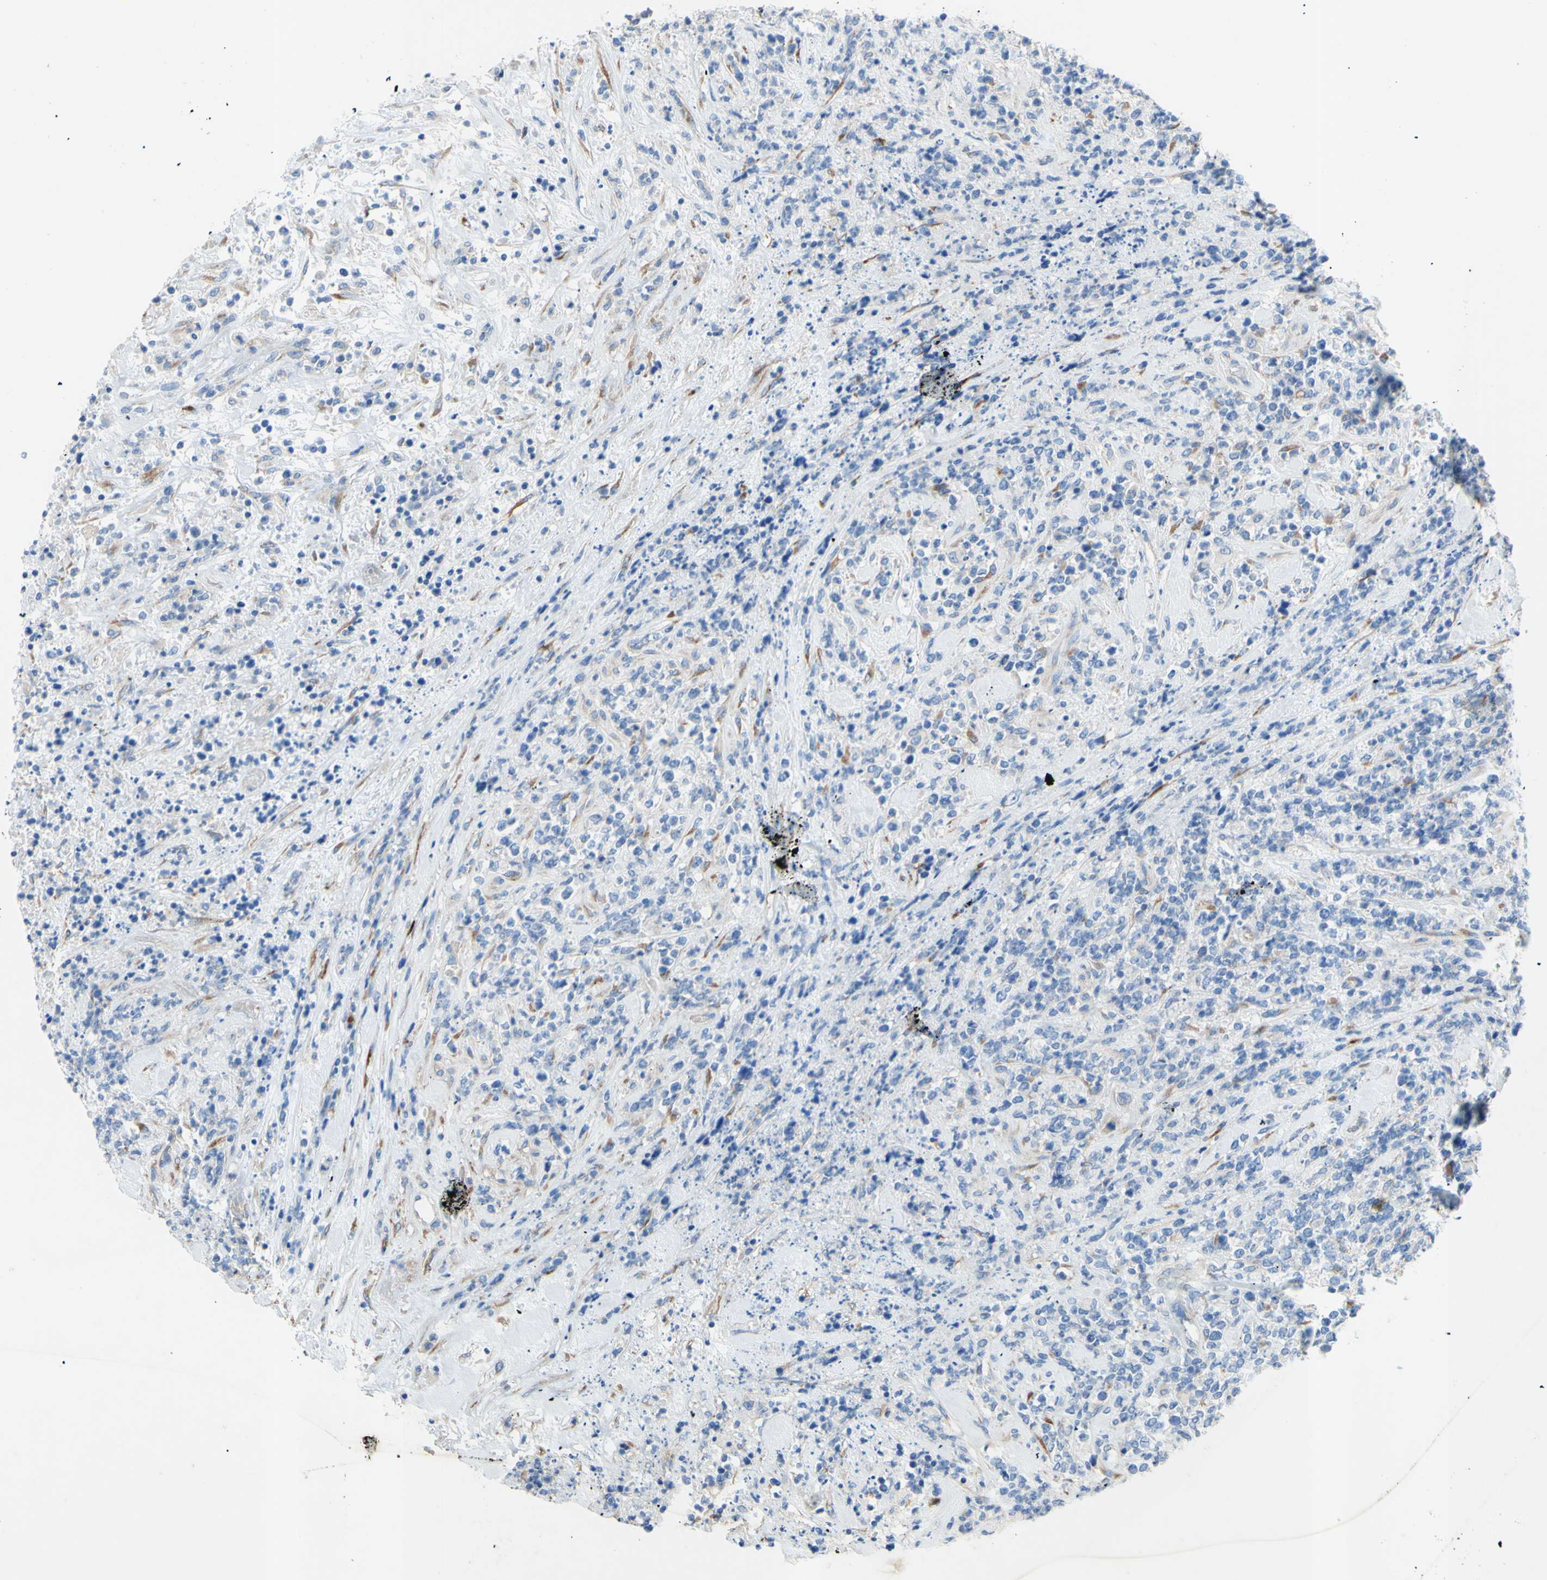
{"staining": {"intensity": "negative", "quantity": "none", "location": "none"}, "tissue": "lymphoma", "cell_type": "Tumor cells", "image_type": "cancer", "snomed": [{"axis": "morphology", "description": "Malignant lymphoma, non-Hodgkin's type, High grade"}, {"axis": "topography", "description": "Soft tissue"}], "caption": "DAB (3,3'-diaminobenzidine) immunohistochemical staining of human malignant lymphoma, non-Hodgkin's type (high-grade) shows no significant expression in tumor cells.", "gene": "TMIGD2", "patient": {"sex": "male", "age": 18}}